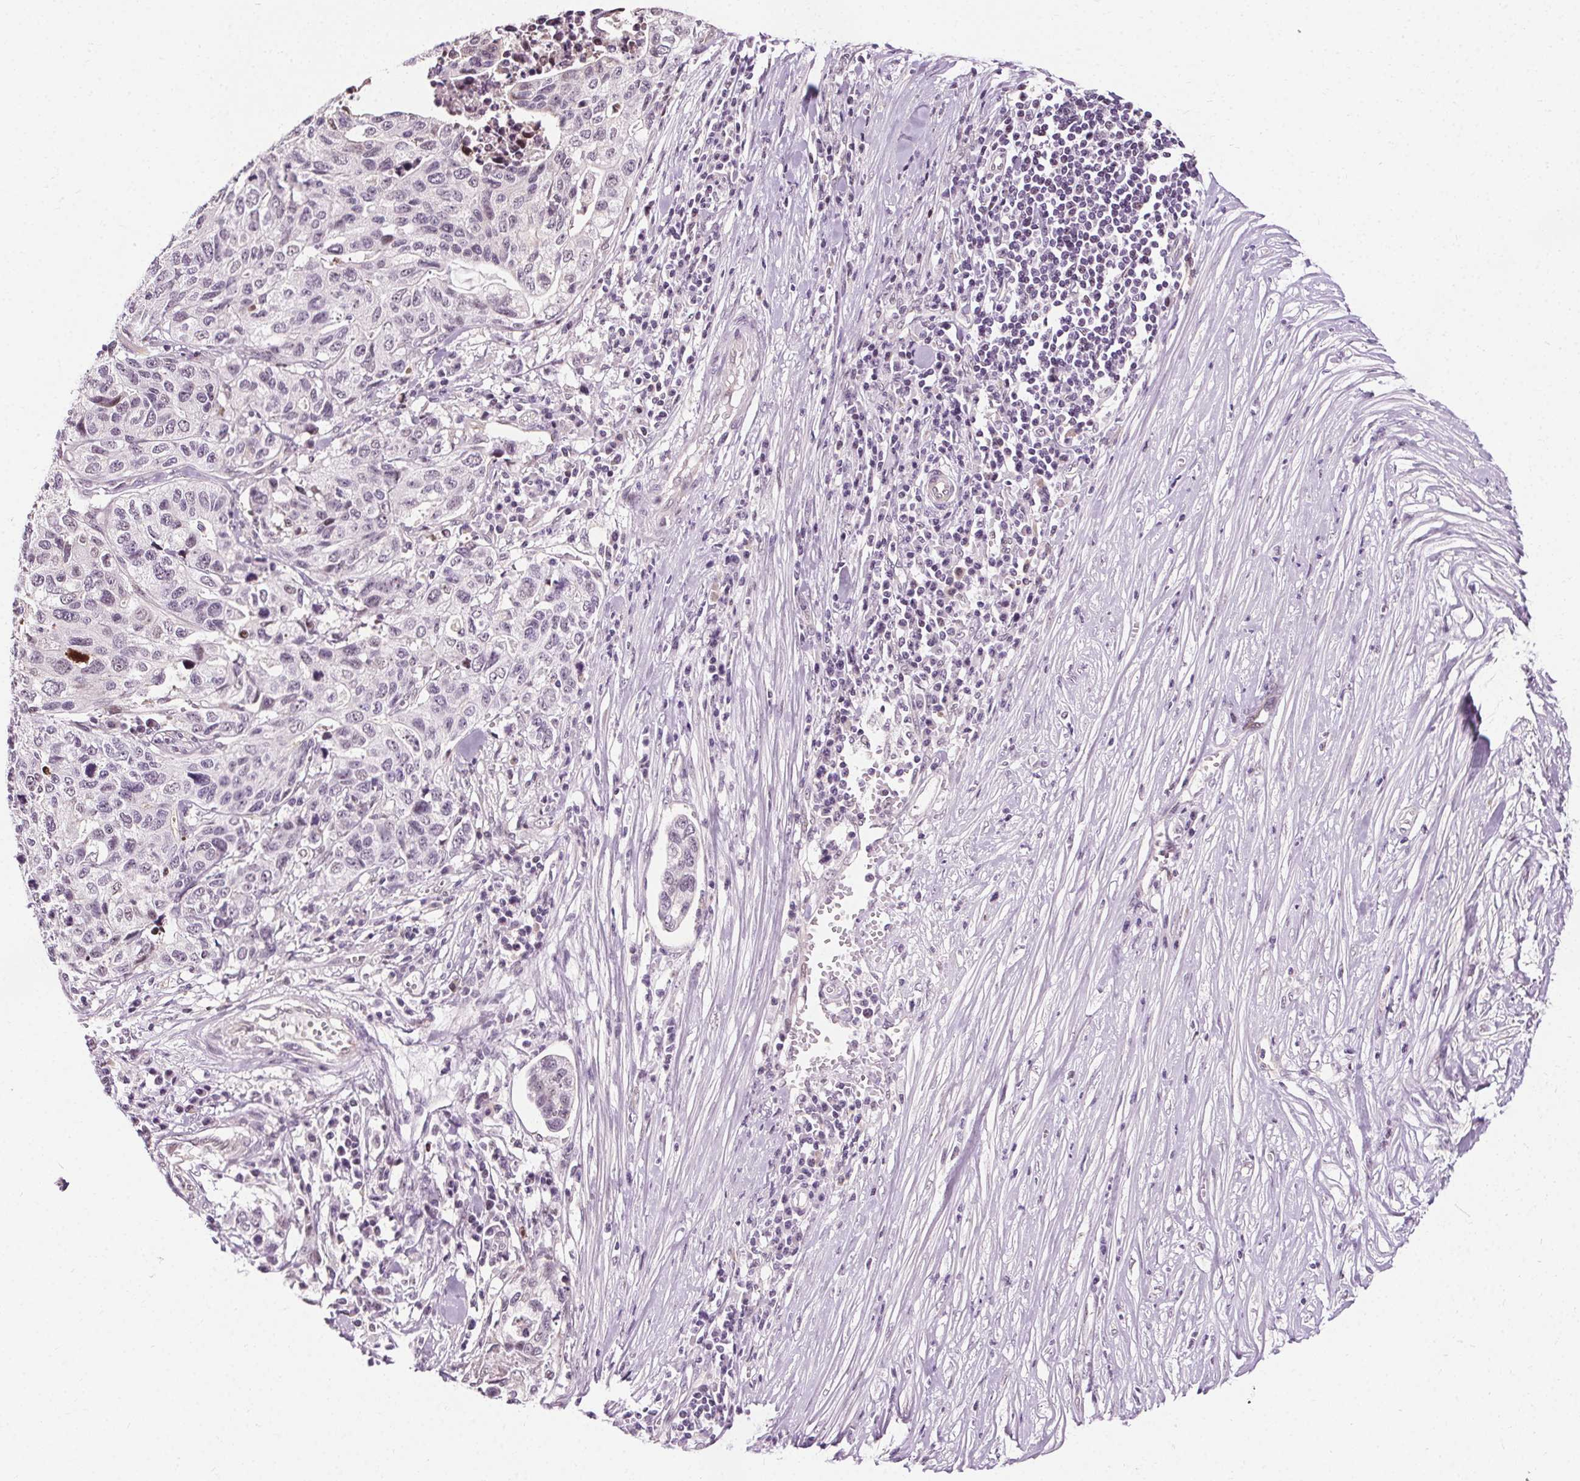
{"staining": {"intensity": "negative", "quantity": "none", "location": "none"}, "tissue": "stomach cancer", "cell_type": "Tumor cells", "image_type": "cancer", "snomed": [{"axis": "morphology", "description": "Adenocarcinoma, NOS"}, {"axis": "topography", "description": "Stomach, upper"}], "caption": "An immunohistochemistry histopathology image of stomach cancer (adenocarcinoma) is shown. There is no staining in tumor cells of stomach cancer (adenocarcinoma).", "gene": "CEBPA", "patient": {"sex": "female", "age": 67}}